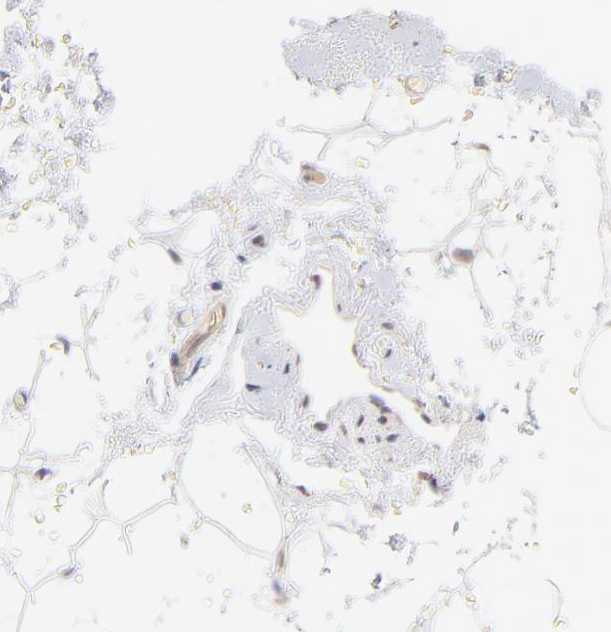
{"staining": {"intensity": "moderate", "quantity": "<25%", "location": "cytoplasmic/membranous,nuclear"}, "tissue": "breast", "cell_type": "Adipocytes", "image_type": "normal", "snomed": [{"axis": "morphology", "description": "Normal tissue, NOS"}, {"axis": "topography", "description": "Breast"}, {"axis": "topography", "description": "Soft tissue"}], "caption": "Protein expression analysis of unremarkable breast shows moderate cytoplasmic/membranous,nuclear positivity in approximately <25% of adipocytes. Ihc stains the protein of interest in brown and the nuclei are stained blue.", "gene": "MED12", "patient": {"sex": "female", "age": 75}}